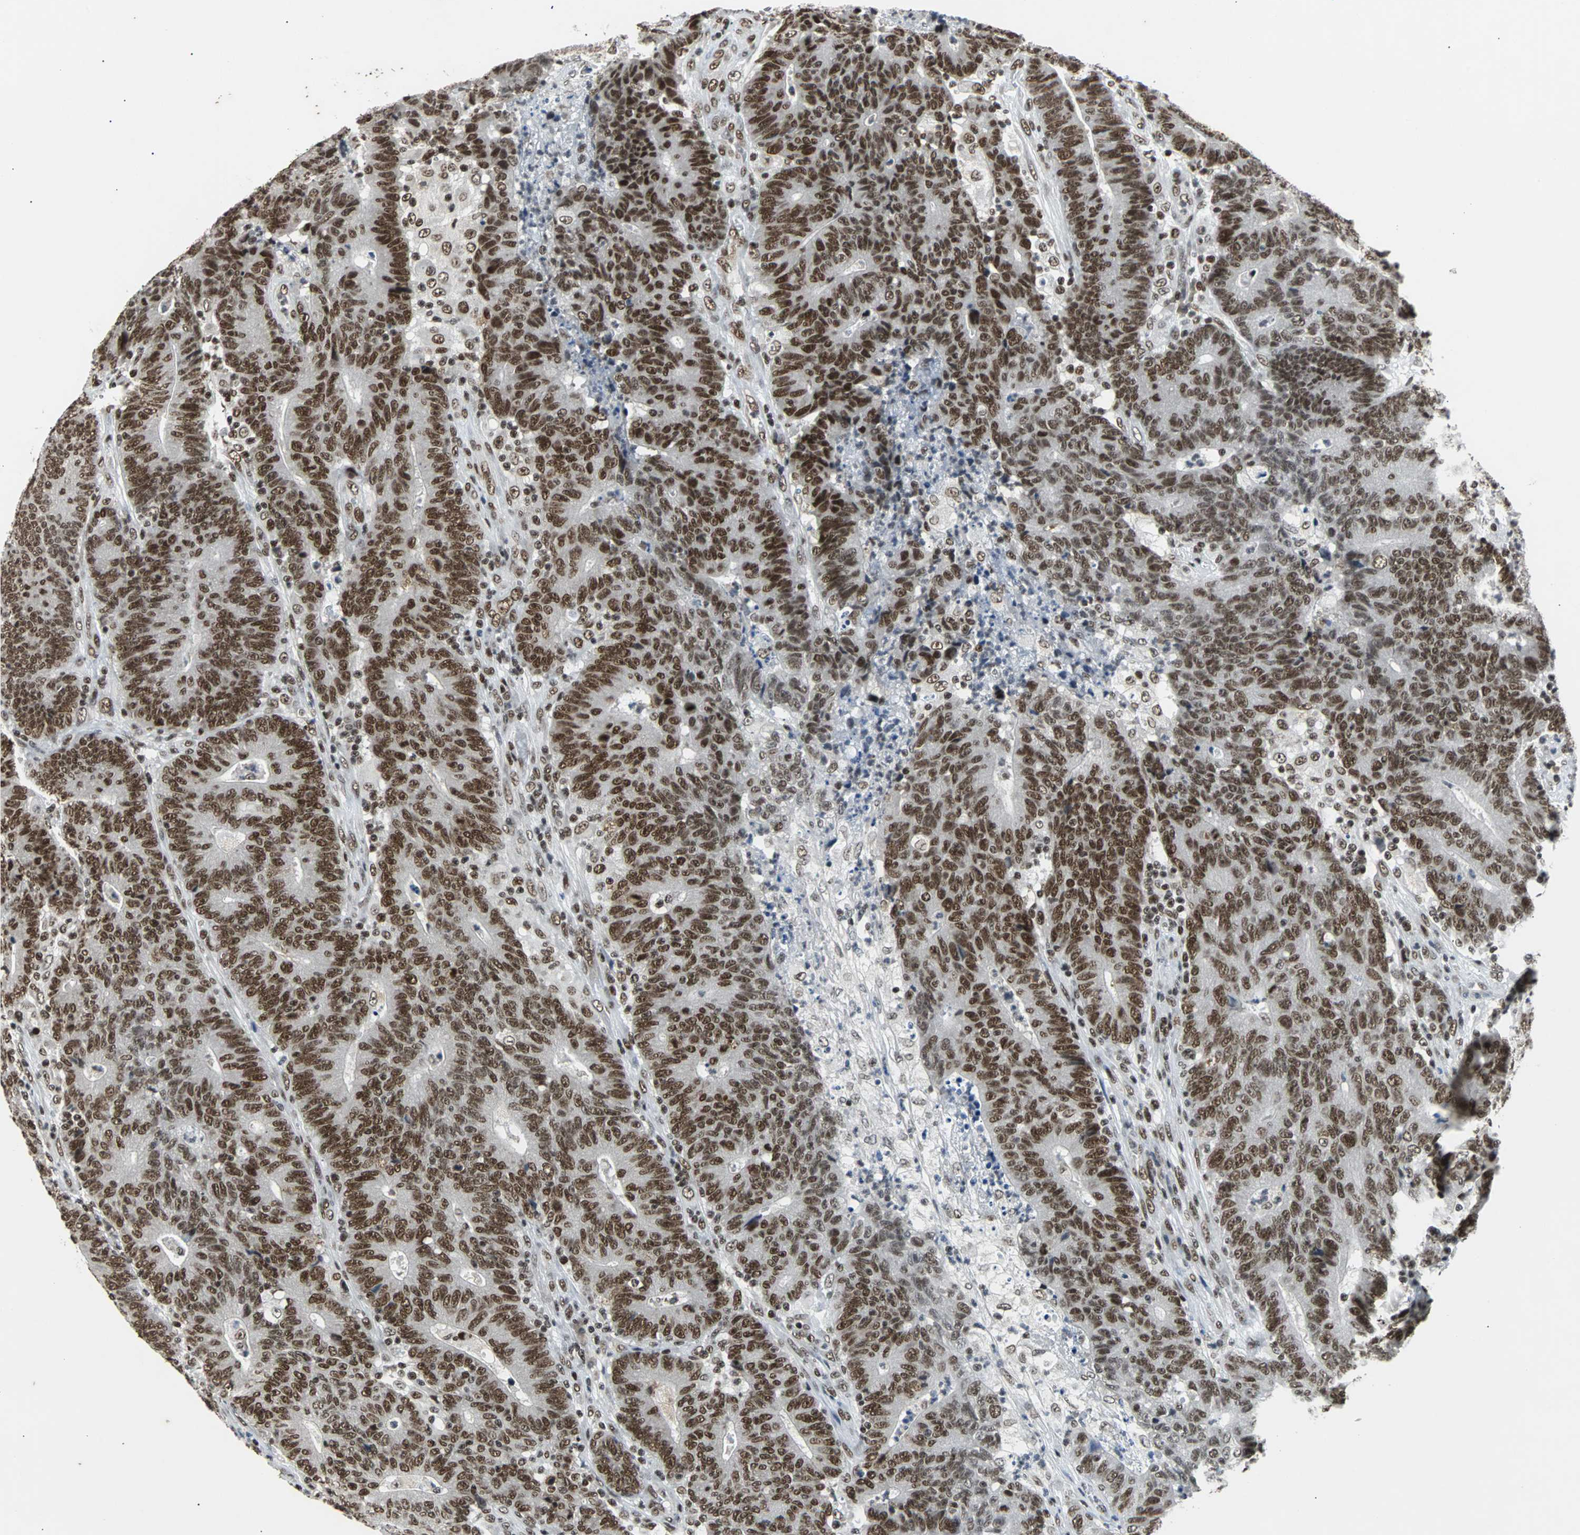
{"staining": {"intensity": "strong", "quantity": ">75%", "location": "nuclear"}, "tissue": "colorectal cancer", "cell_type": "Tumor cells", "image_type": "cancer", "snomed": [{"axis": "morphology", "description": "Normal tissue, NOS"}, {"axis": "morphology", "description": "Adenocarcinoma, NOS"}, {"axis": "topography", "description": "Colon"}], "caption": "Human colorectal adenocarcinoma stained with a protein marker demonstrates strong staining in tumor cells.", "gene": "GATAD2A", "patient": {"sex": "female", "age": 75}}